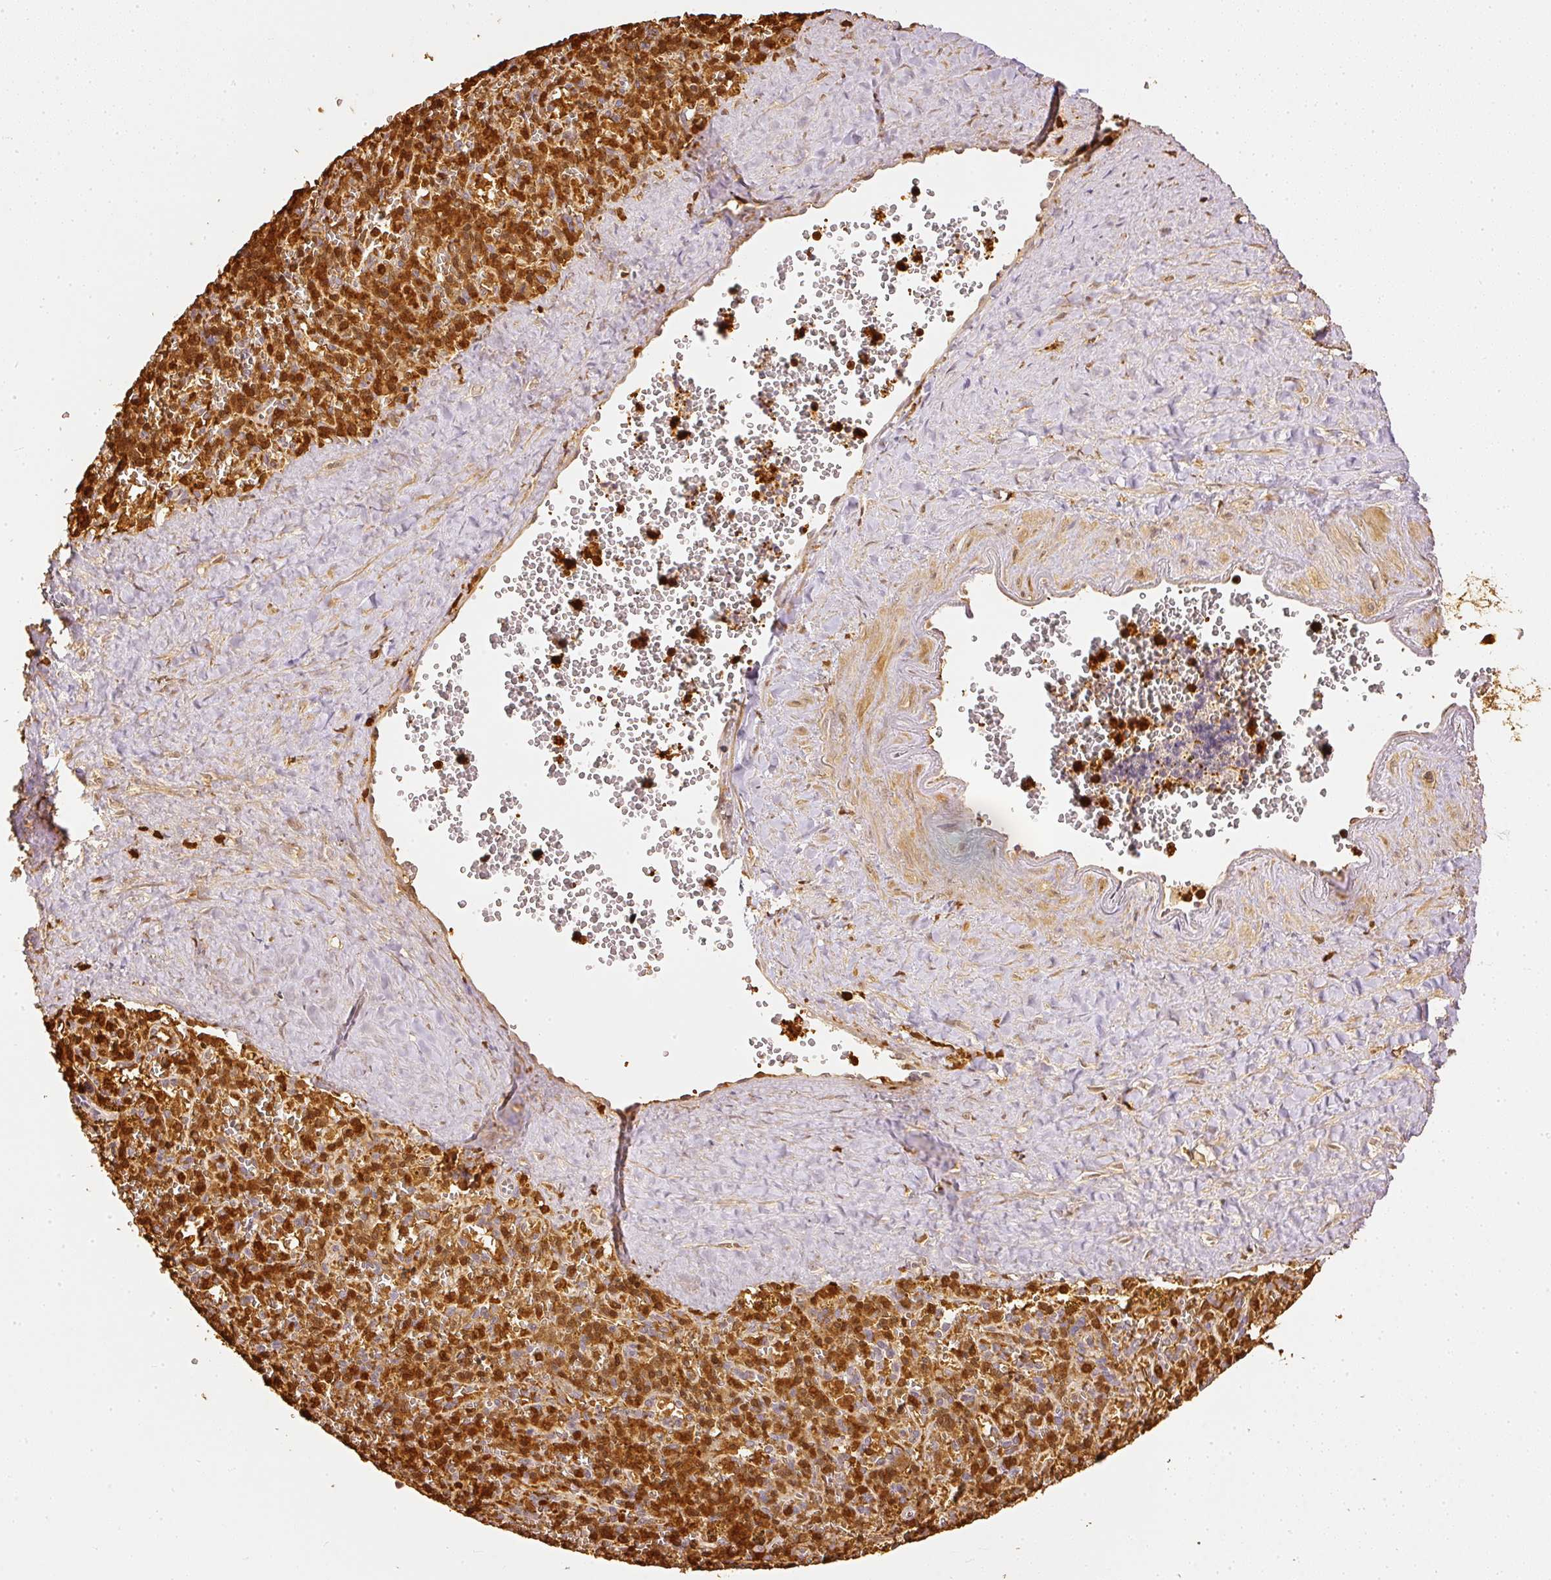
{"staining": {"intensity": "strong", "quantity": ">75%", "location": "cytoplasmic/membranous,nuclear"}, "tissue": "spleen", "cell_type": "Cells in red pulp", "image_type": "normal", "snomed": [{"axis": "morphology", "description": "Normal tissue, NOS"}, {"axis": "topography", "description": "Spleen"}], "caption": "The image demonstrates staining of benign spleen, revealing strong cytoplasmic/membranous,nuclear protein expression (brown color) within cells in red pulp.", "gene": "PFN1", "patient": {"sex": "male", "age": 57}}